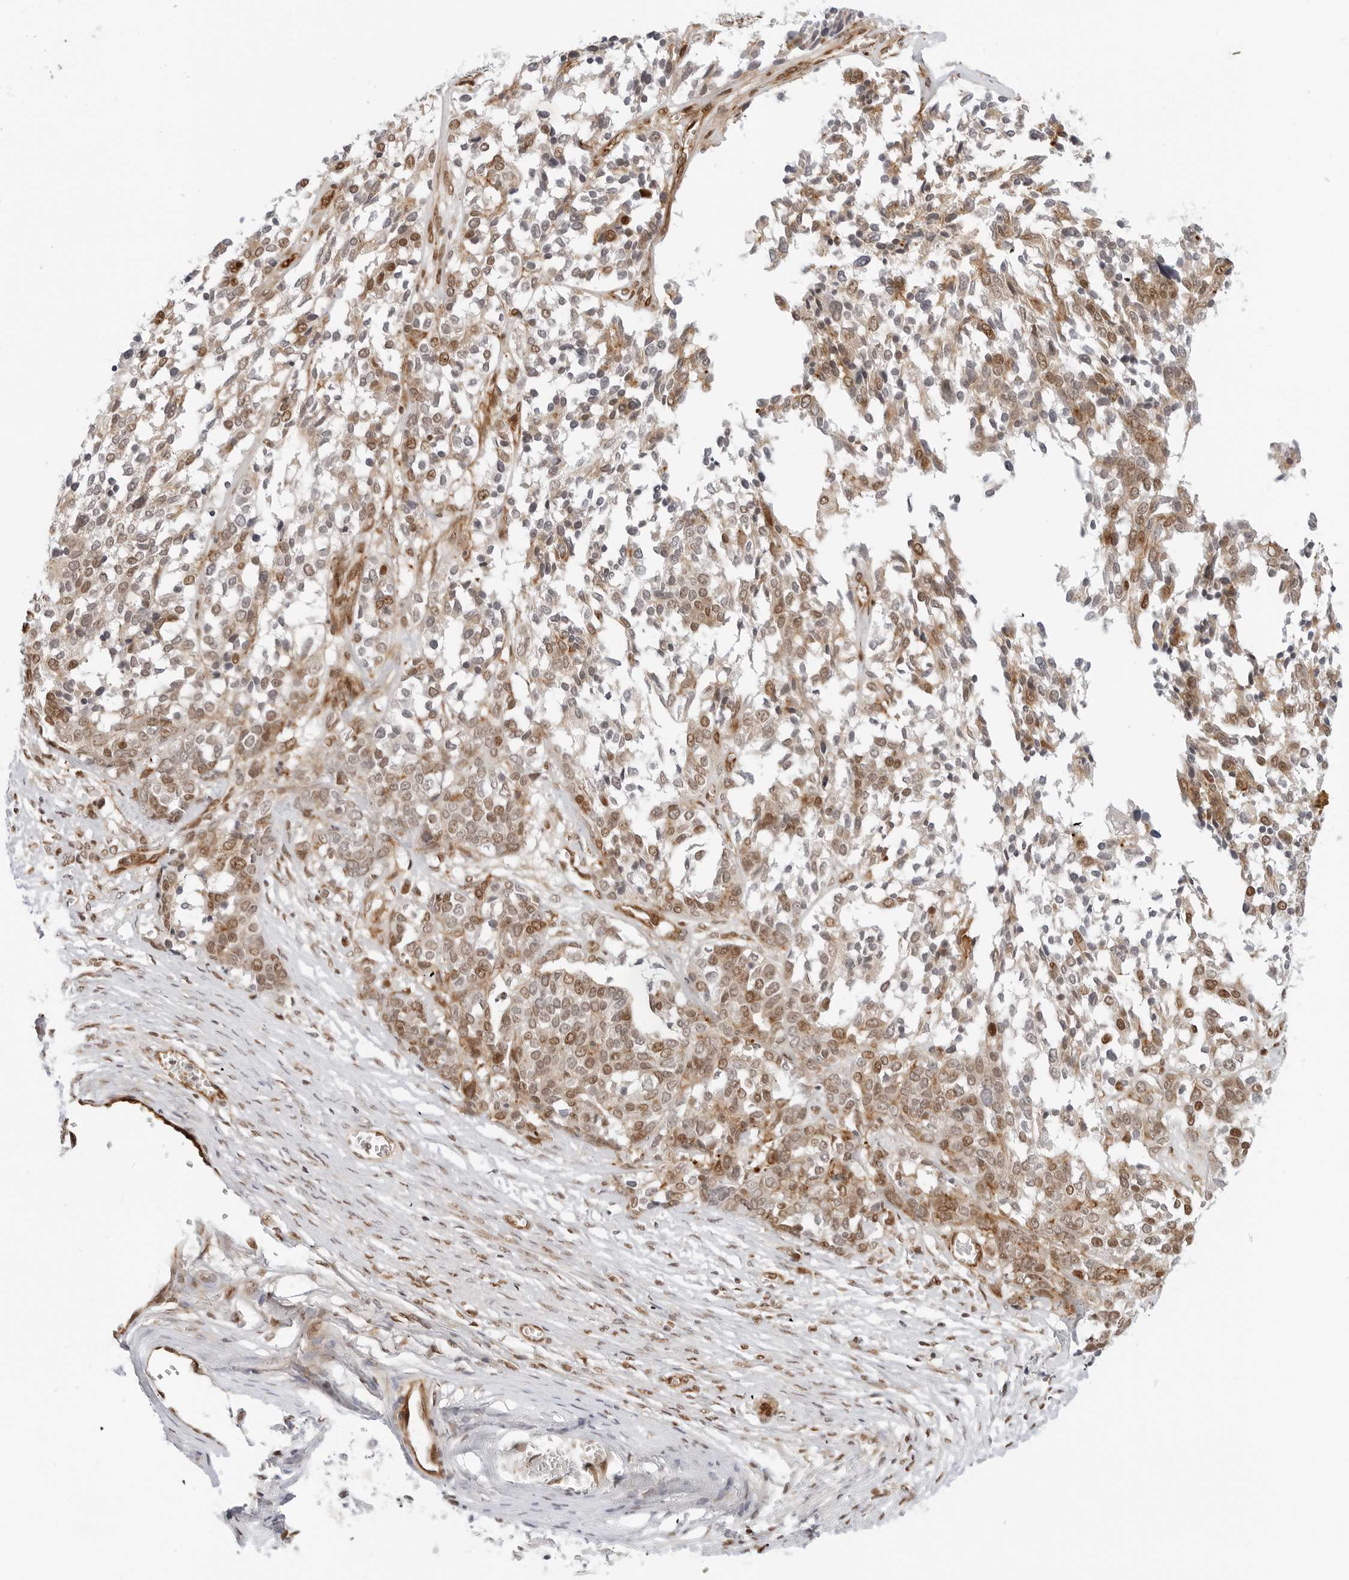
{"staining": {"intensity": "moderate", "quantity": "25%-75%", "location": "nuclear"}, "tissue": "ovarian cancer", "cell_type": "Tumor cells", "image_type": "cancer", "snomed": [{"axis": "morphology", "description": "Cystadenocarcinoma, serous, NOS"}, {"axis": "topography", "description": "Ovary"}], "caption": "High-magnification brightfield microscopy of serous cystadenocarcinoma (ovarian) stained with DAB (3,3'-diaminobenzidine) (brown) and counterstained with hematoxylin (blue). tumor cells exhibit moderate nuclear expression is present in approximately25%-75% of cells.", "gene": "ZNF613", "patient": {"sex": "female", "age": 44}}